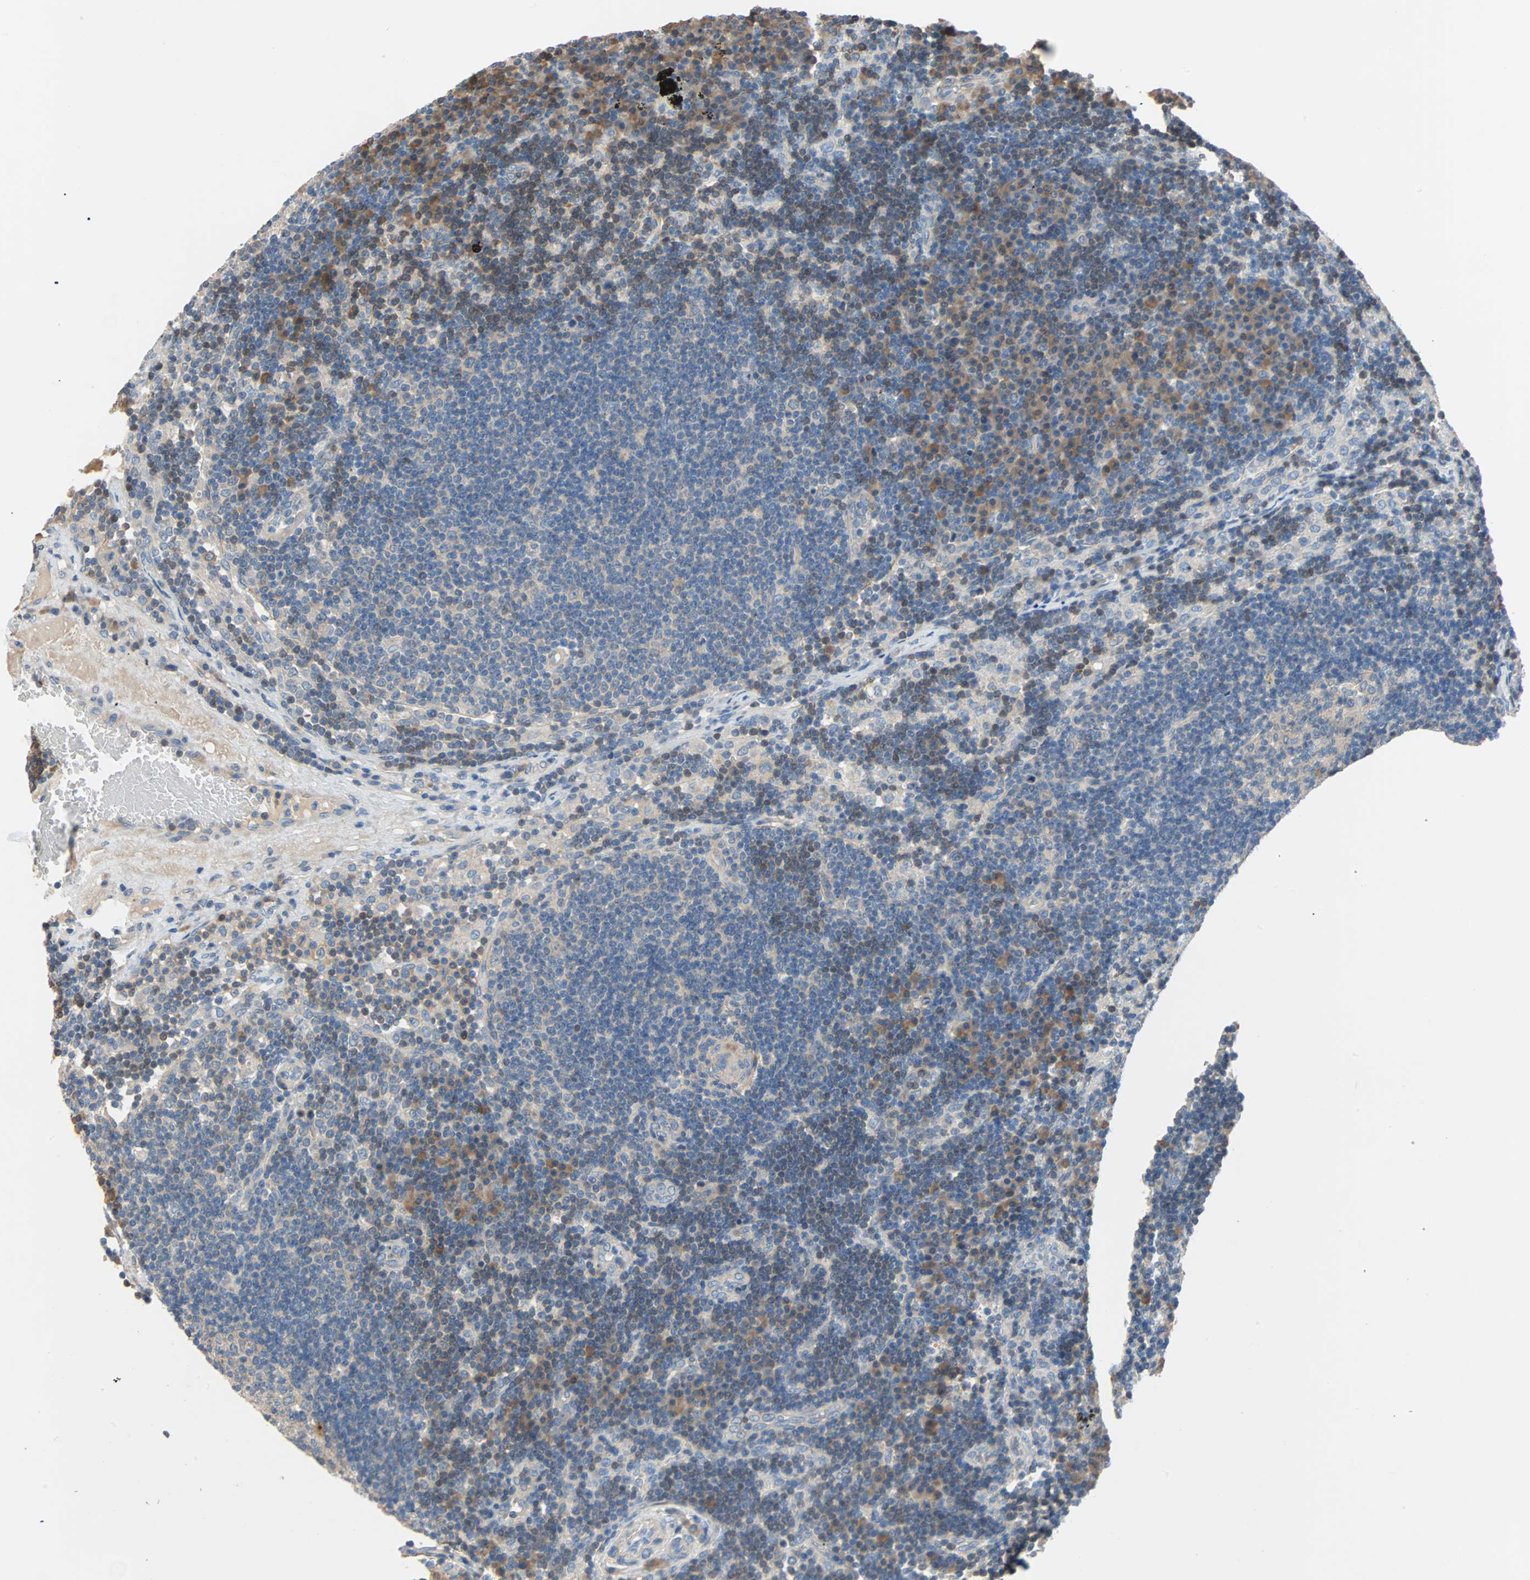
{"staining": {"intensity": "weak", "quantity": ">75%", "location": "cytoplasmic/membranous"}, "tissue": "lymph node", "cell_type": "Germinal center cells", "image_type": "normal", "snomed": [{"axis": "morphology", "description": "Normal tissue, NOS"}, {"axis": "morphology", "description": "Squamous cell carcinoma, metastatic, NOS"}, {"axis": "topography", "description": "Lymph node"}], "caption": "Protein analysis of unremarkable lymph node shows weak cytoplasmic/membranous expression in approximately >75% of germinal center cells. (DAB (3,3'-diaminobenzidine) IHC, brown staining for protein, blue staining for nuclei).", "gene": "TNFRSF12A", "patient": {"sex": "female", "age": 53}}